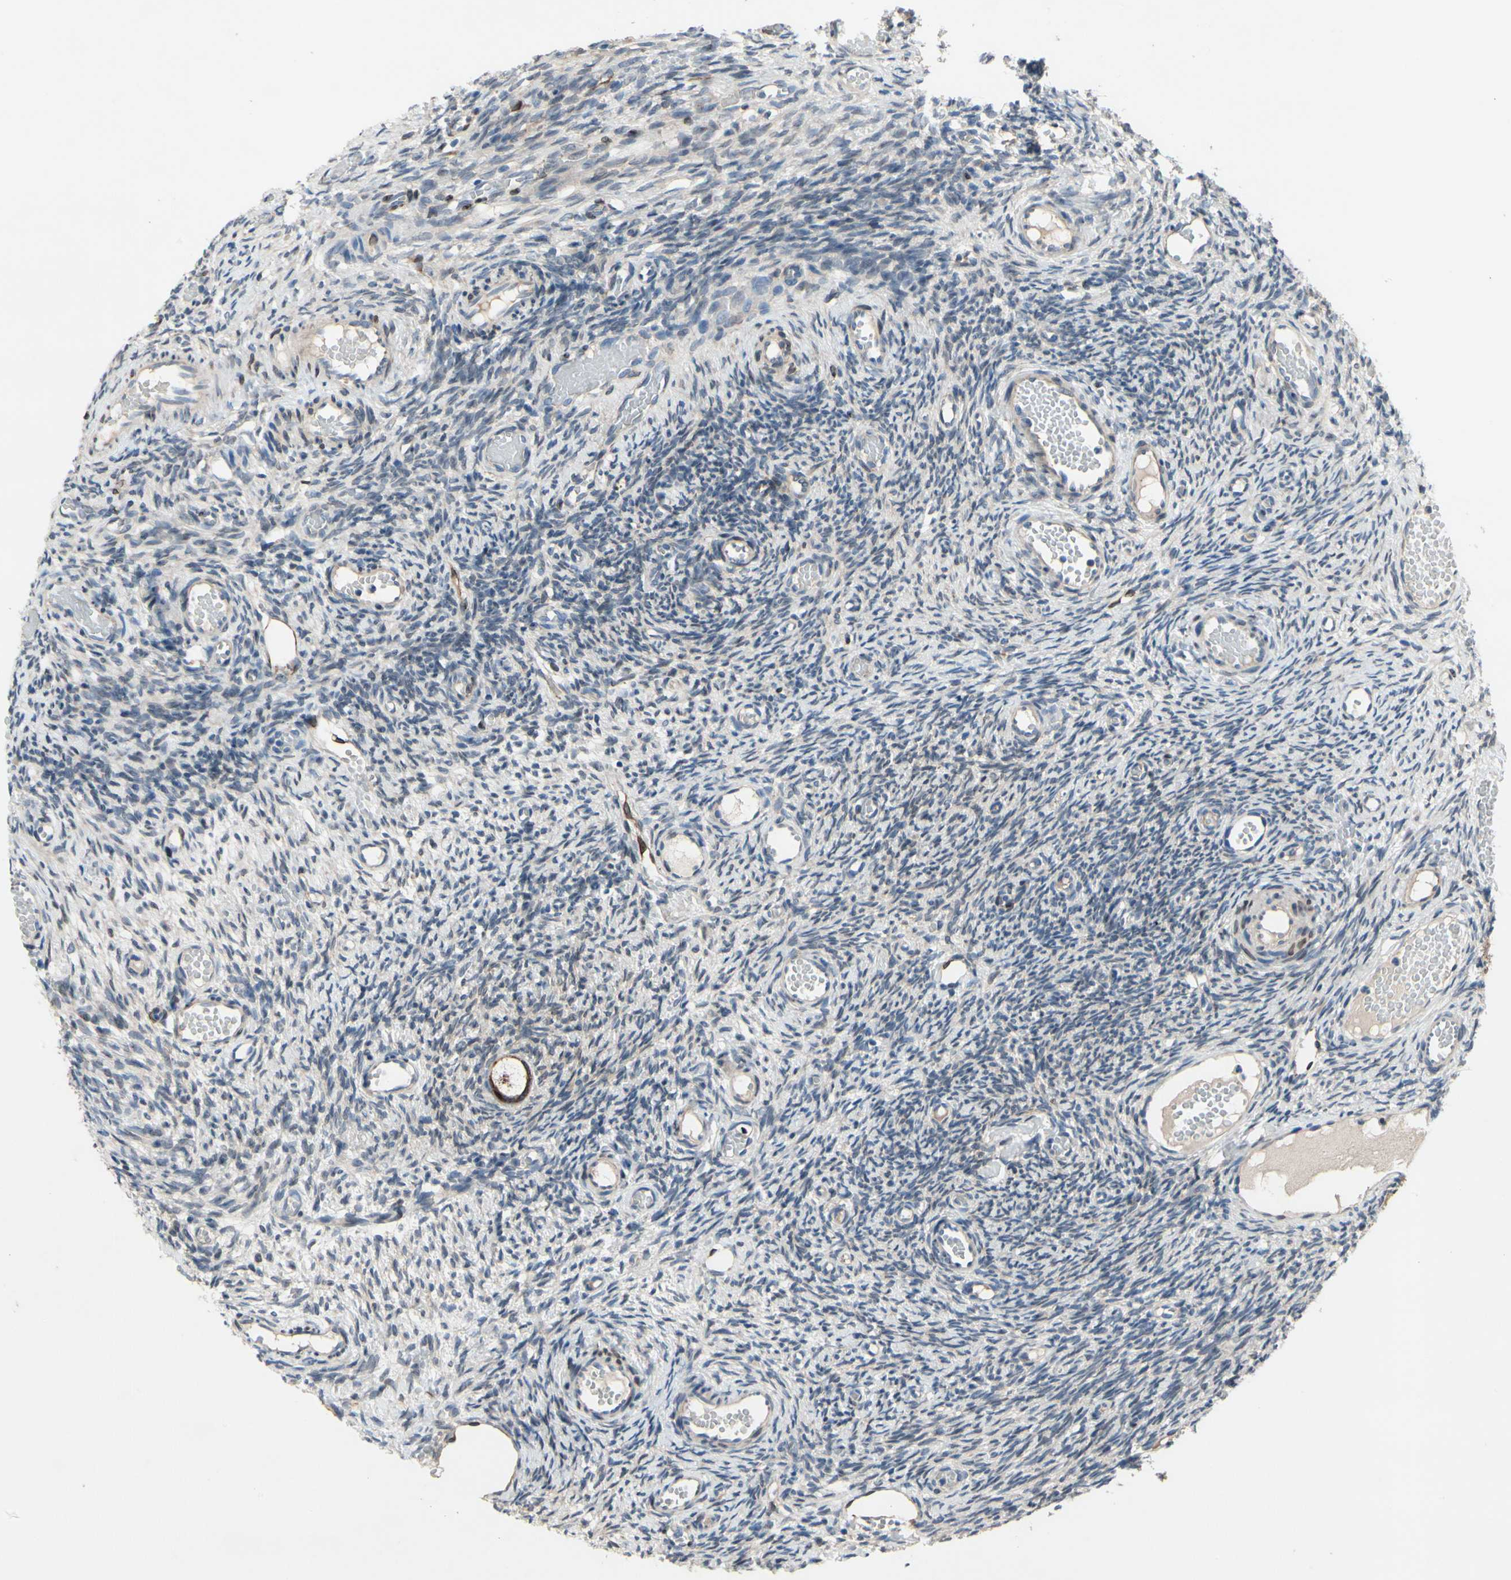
{"staining": {"intensity": "weak", "quantity": "25%-75%", "location": "cytoplasmic/membranous"}, "tissue": "ovary", "cell_type": "Ovarian stroma cells", "image_type": "normal", "snomed": [{"axis": "morphology", "description": "Normal tissue, NOS"}, {"axis": "topography", "description": "Ovary"}], "caption": "This image exhibits IHC staining of benign ovary, with low weak cytoplasmic/membranous expression in about 25%-75% of ovarian stroma cells.", "gene": "PRXL2A", "patient": {"sex": "female", "age": 35}}